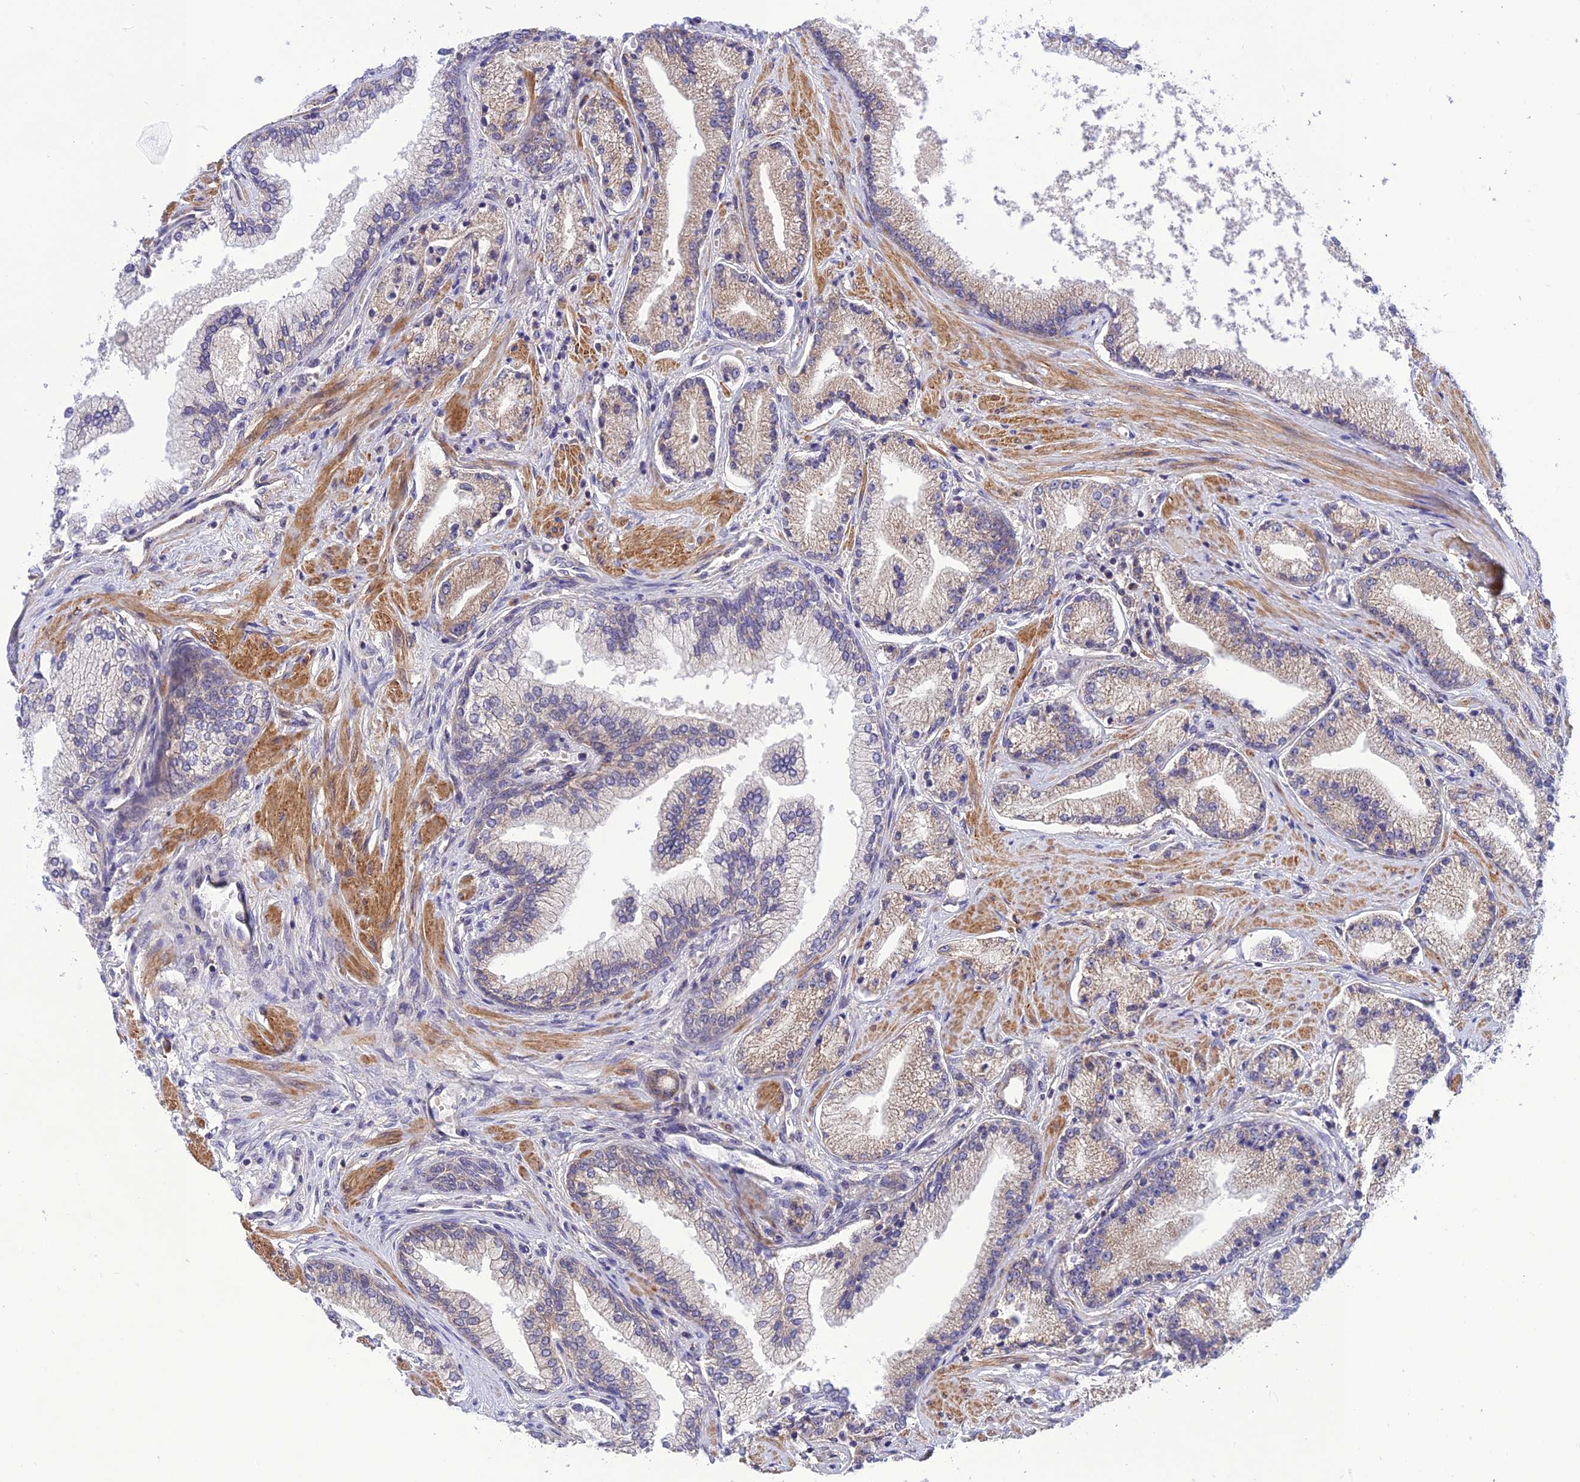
{"staining": {"intensity": "weak", "quantity": "<25%", "location": "cytoplasmic/membranous"}, "tissue": "prostate cancer", "cell_type": "Tumor cells", "image_type": "cancer", "snomed": [{"axis": "morphology", "description": "Adenocarcinoma, High grade"}, {"axis": "topography", "description": "Prostate"}], "caption": "IHC of human high-grade adenocarcinoma (prostate) reveals no expression in tumor cells.", "gene": "UROS", "patient": {"sex": "male", "age": 67}}